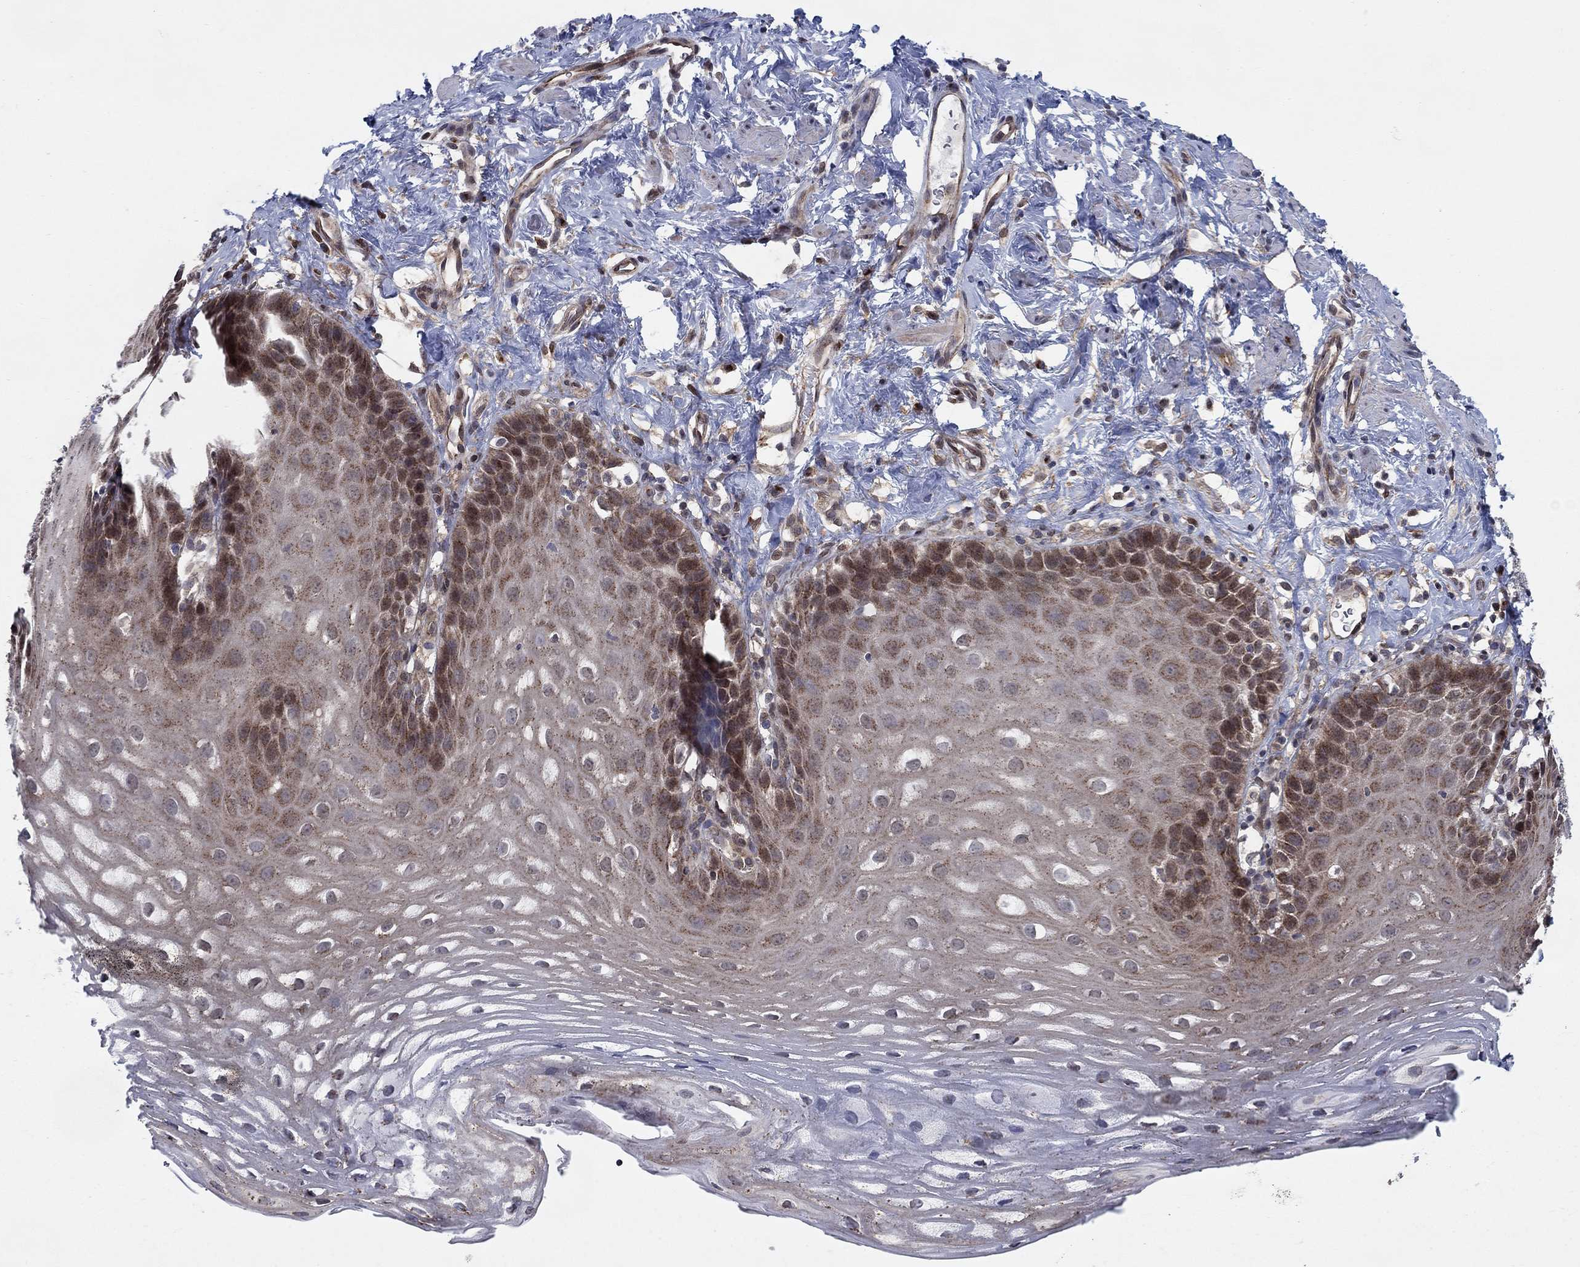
{"staining": {"intensity": "moderate", "quantity": "25%-75%", "location": "cytoplasmic/membranous,nuclear"}, "tissue": "esophagus", "cell_type": "Squamous epithelial cells", "image_type": "normal", "snomed": [{"axis": "morphology", "description": "Normal tissue, NOS"}, {"axis": "topography", "description": "Esophagus"}], "caption": "Moderate cytoplasmic/membranous,nuclear protein expression is present in about 25%-75% of squamous epithelial cells in esophagus. The protein is stained brown, and the nuclei are stained in blue (DAB (3,3'-diaminobenzidine) IHC with brightfield microscopy, high magnification).", "gene": "SH3RF1", "patient": {"sex": "male", "age": 64}}